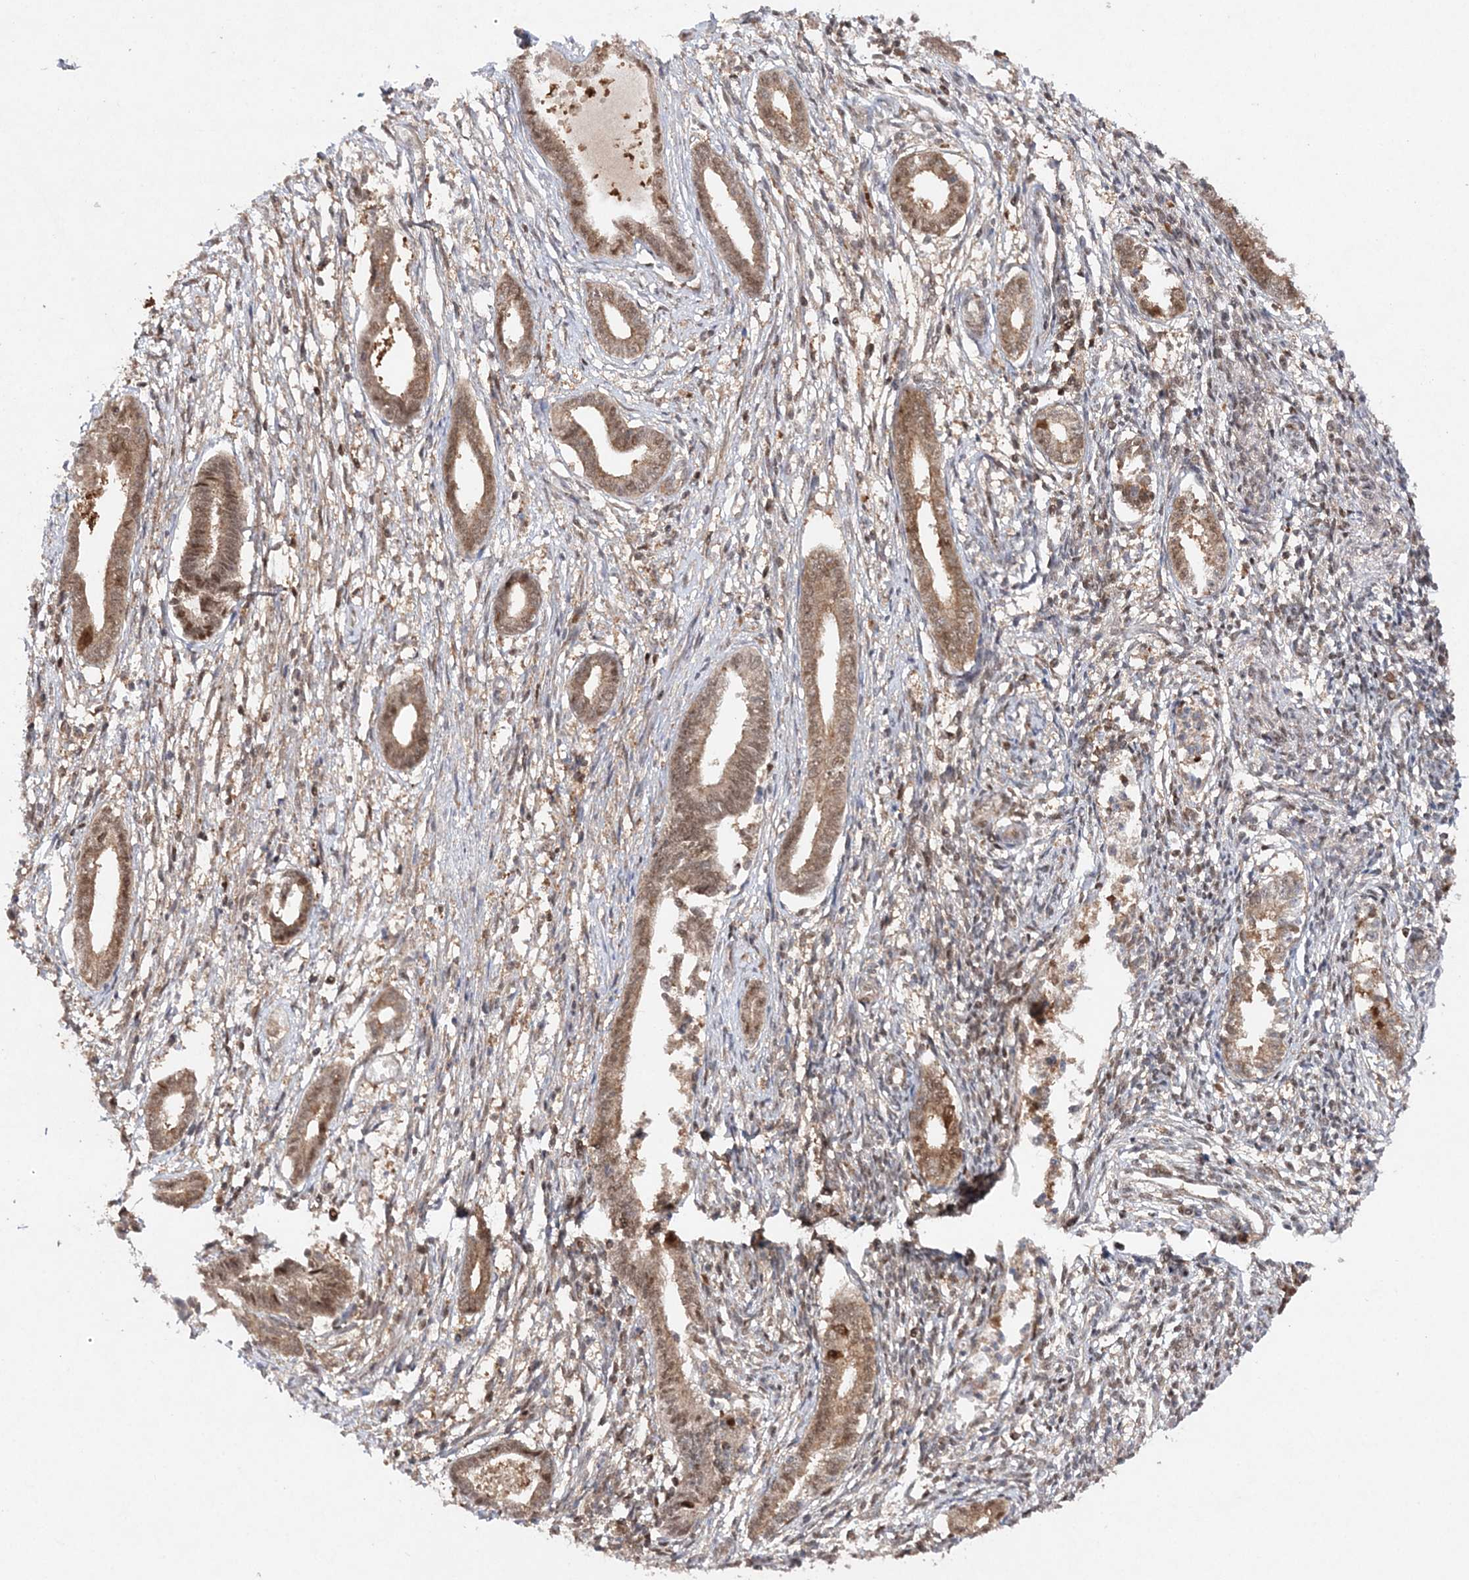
{"staining": {"intensity": "moderate", "quantity": ">75%", "location": "nuclear"}, "tissue": "endometrium", "cell_type": "Cells in endometrial stroma", "image_type": "normal", "snomed": [{"axis": "morphology", "description": "Normal tissue, NOS"}, {"axis": "topography", "description": "Endometrium"}], "caption": "Brown immunohistochemical staining in normal endometrium displays moderate nuclear positivity in approximately >75% of cells in endometrial stroma.", "gene": "NIF3L1", "patient": {"sex": "female", "age": 56}}